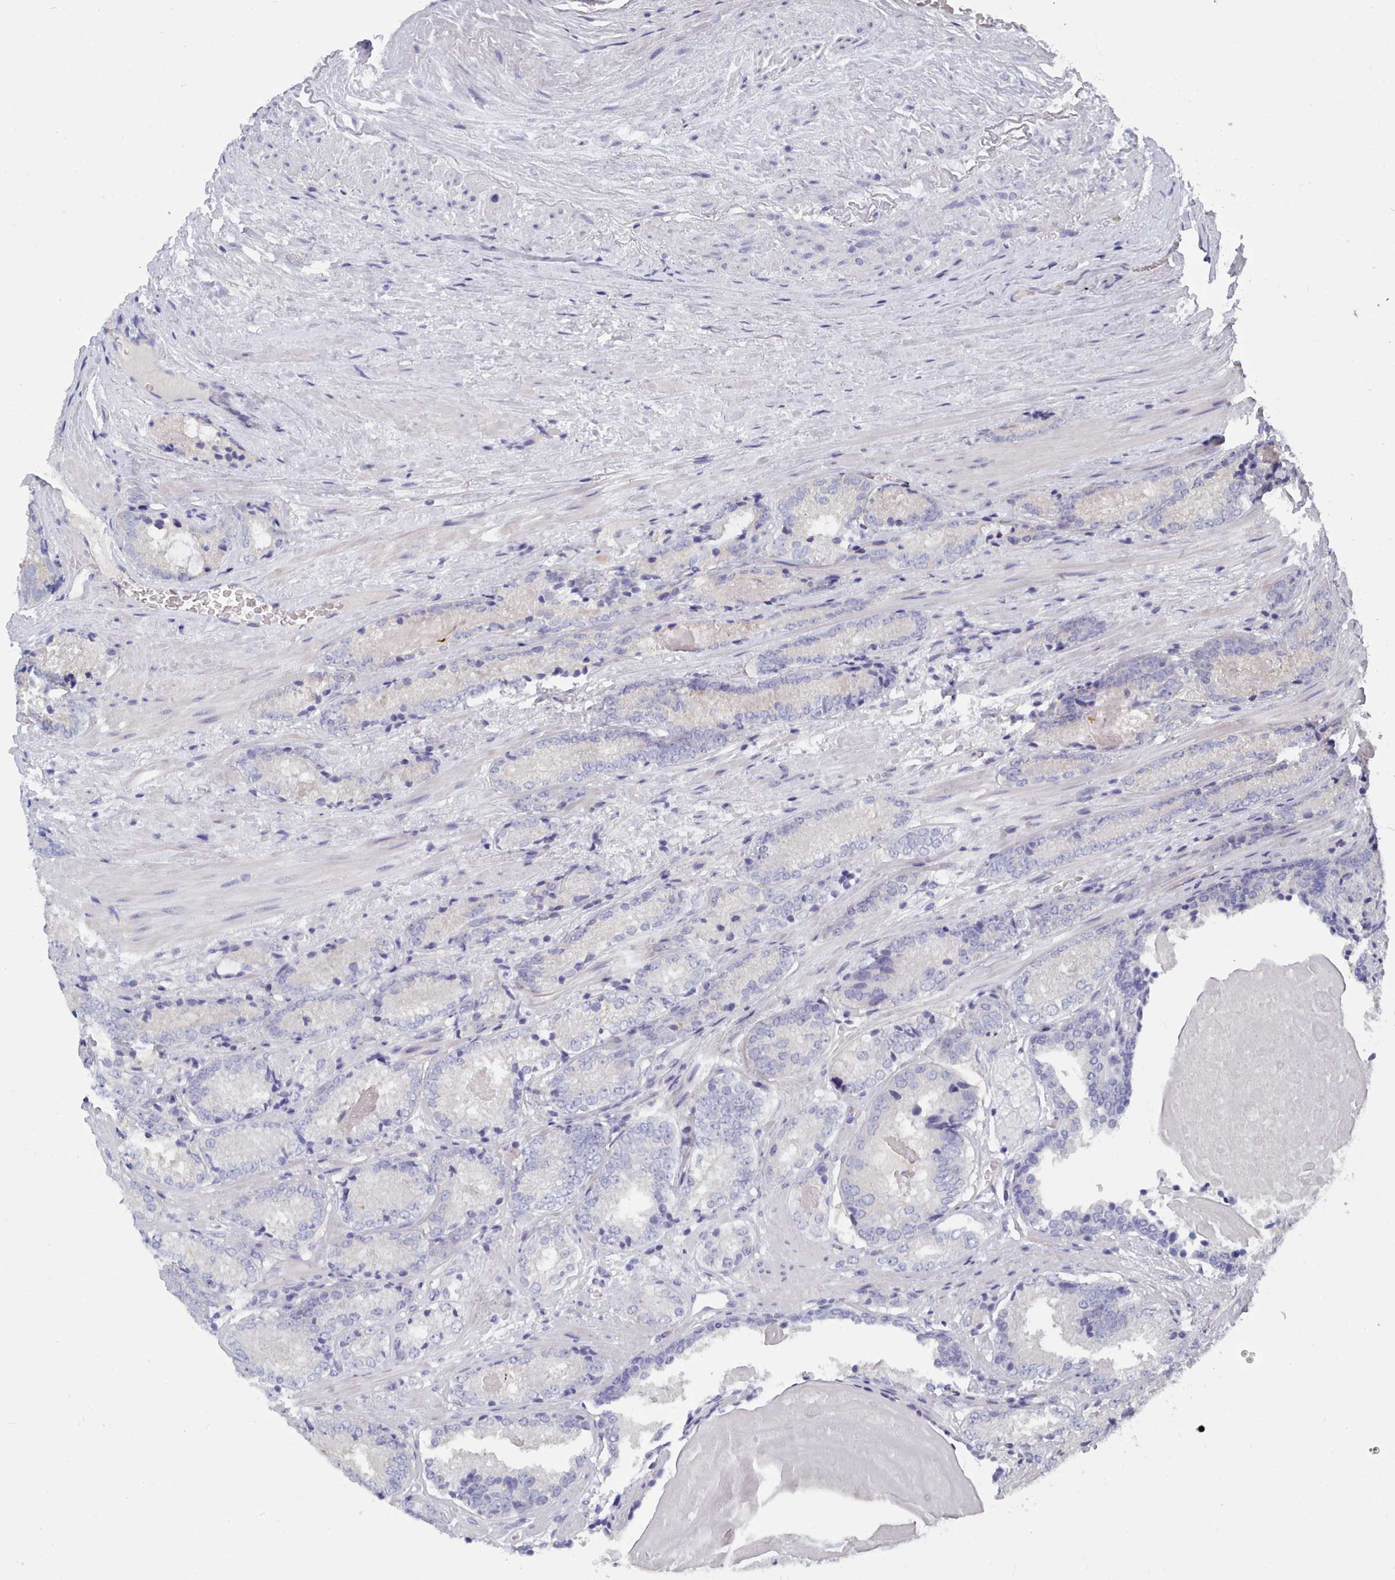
{"staining": {"intensity": "negative", "quantity": "none", "location": "none"}, "tissue": "prostate cancer", "cell_type": "Tumor cells", "image_type": "cancer", "snomed": [{"axis": "morphology", "description": "Adenocarcinoma, High grade"}, {"axis": "topography", "description": "Prostate"}], "caption": "The image displays no significant expression in tumor cells of prostate cancer. (Stains: DAB immunohistochemistry (IHC) with hematoxylin counter stain, Microscopy: brightfield microscopy at high magnification).", "gene": "PDE4C", "patient": {"sex": "male", "age": 63}}